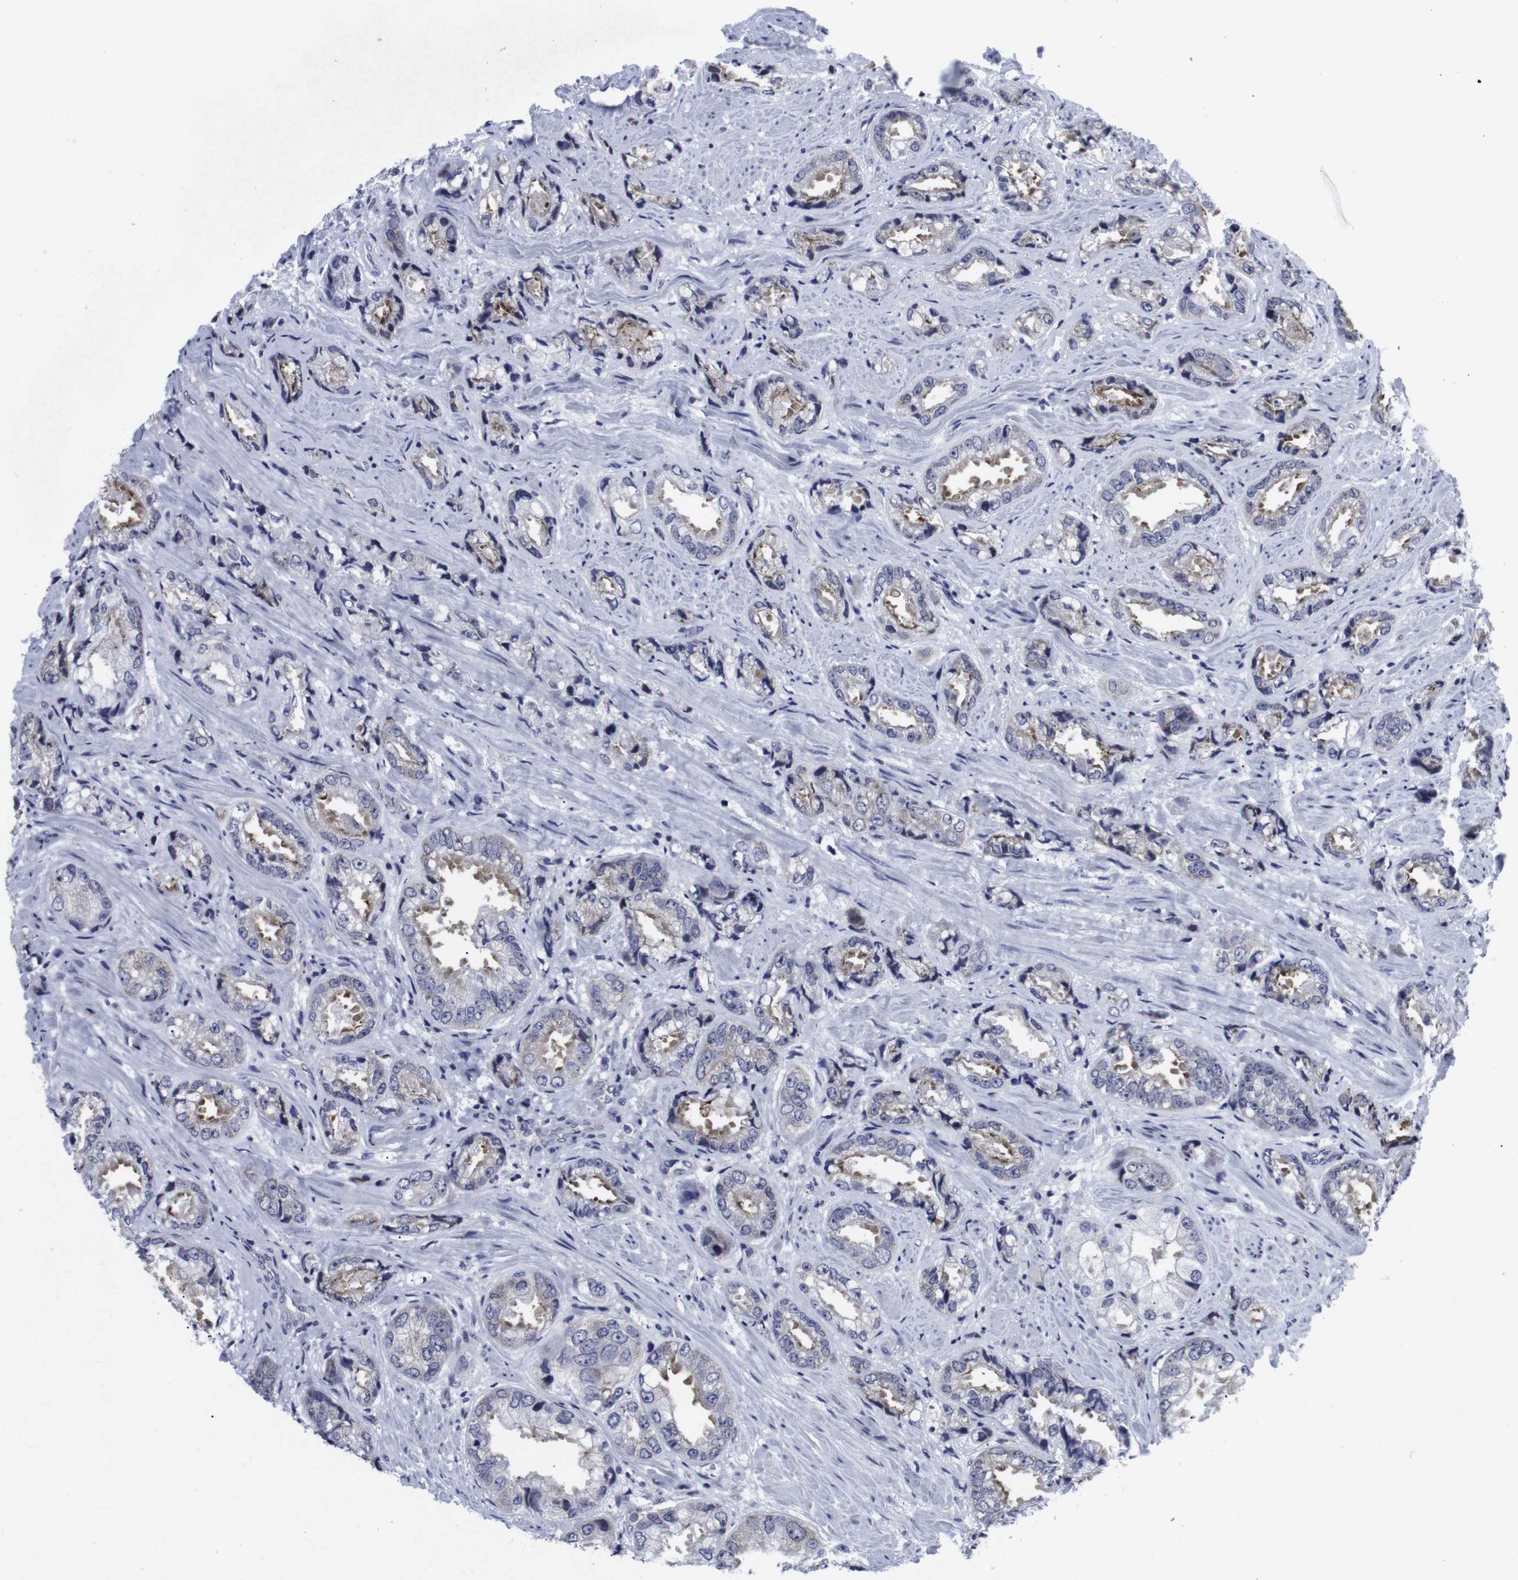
{"staining": {"intensity": "negative", "quantity": "none", "location": "none"}, "tissue": "prostate cancer", "cell_type": "Tumor cells", "image_type": "cancer", "snomed": [{"axis": "morphology", "description": "Adenocarcinoma, High grade"}, {"axis": "topography", "description": "Prostate"}], "caption": "IHC of human high-grade adenocarcinoma (prostate) displays no staining in tumor cells. (Brightfield microscopy of DAB IHC at high magnification).", "gene": "GEMIN2", "patient": {"sex": "male", "age": 61}}